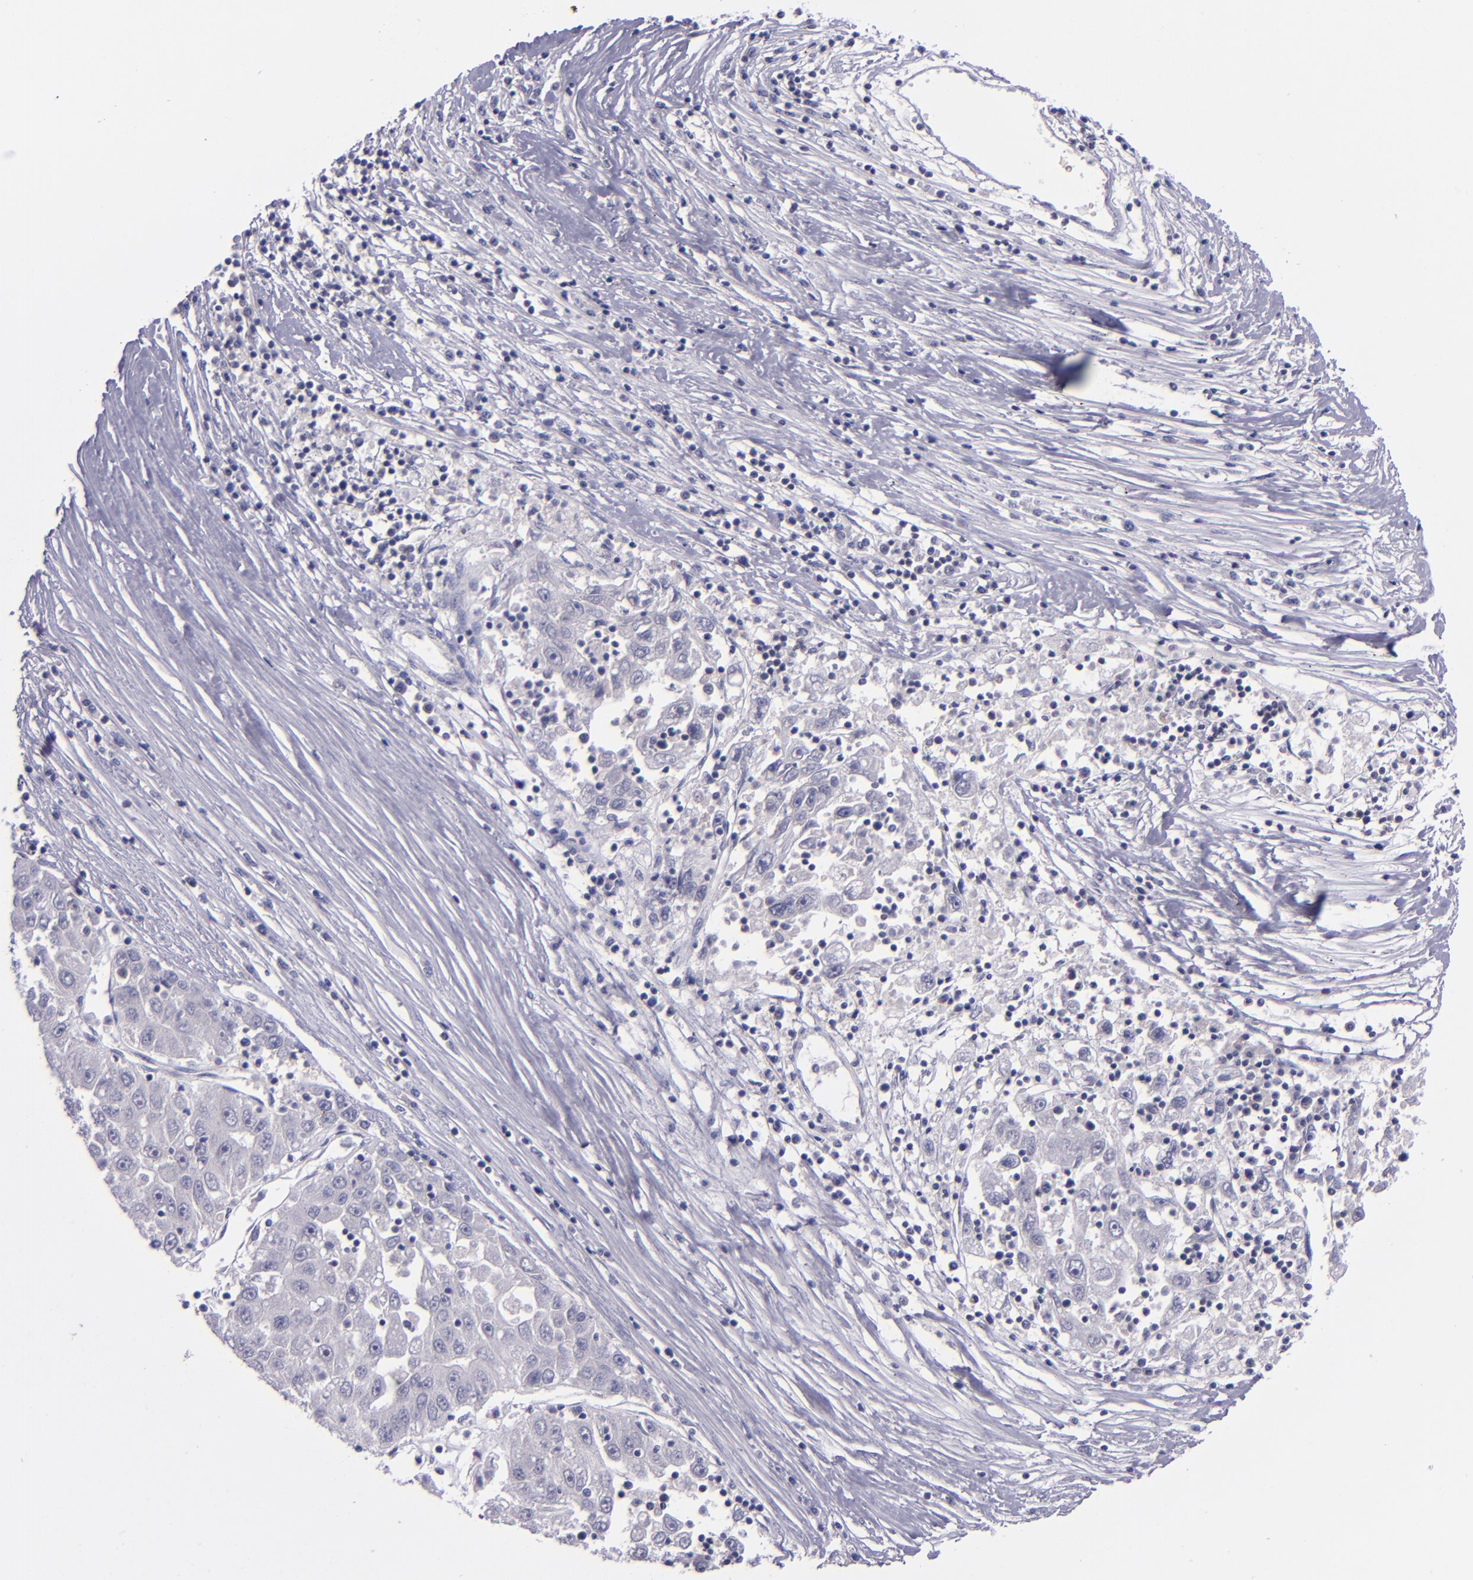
{"staining": {"intensity": "negative", "quantity": "none", "location": "none"}, "tissue": "liver cancer", "cell_type": "Tumor cells", "image_type": "cancer", "snomed": [{"axis": "morphology", "description": "Carcinoma, Hepatocellular, NOS"}, {"axis": "topography", "description": "Liver"}], "caption": "Liver cancer stained for a protein using immunohistochemistry (IHC) reveals no positivity tumor cells.", "gene": "BAG1", "patient": {"sex": "male", "age": 49}}